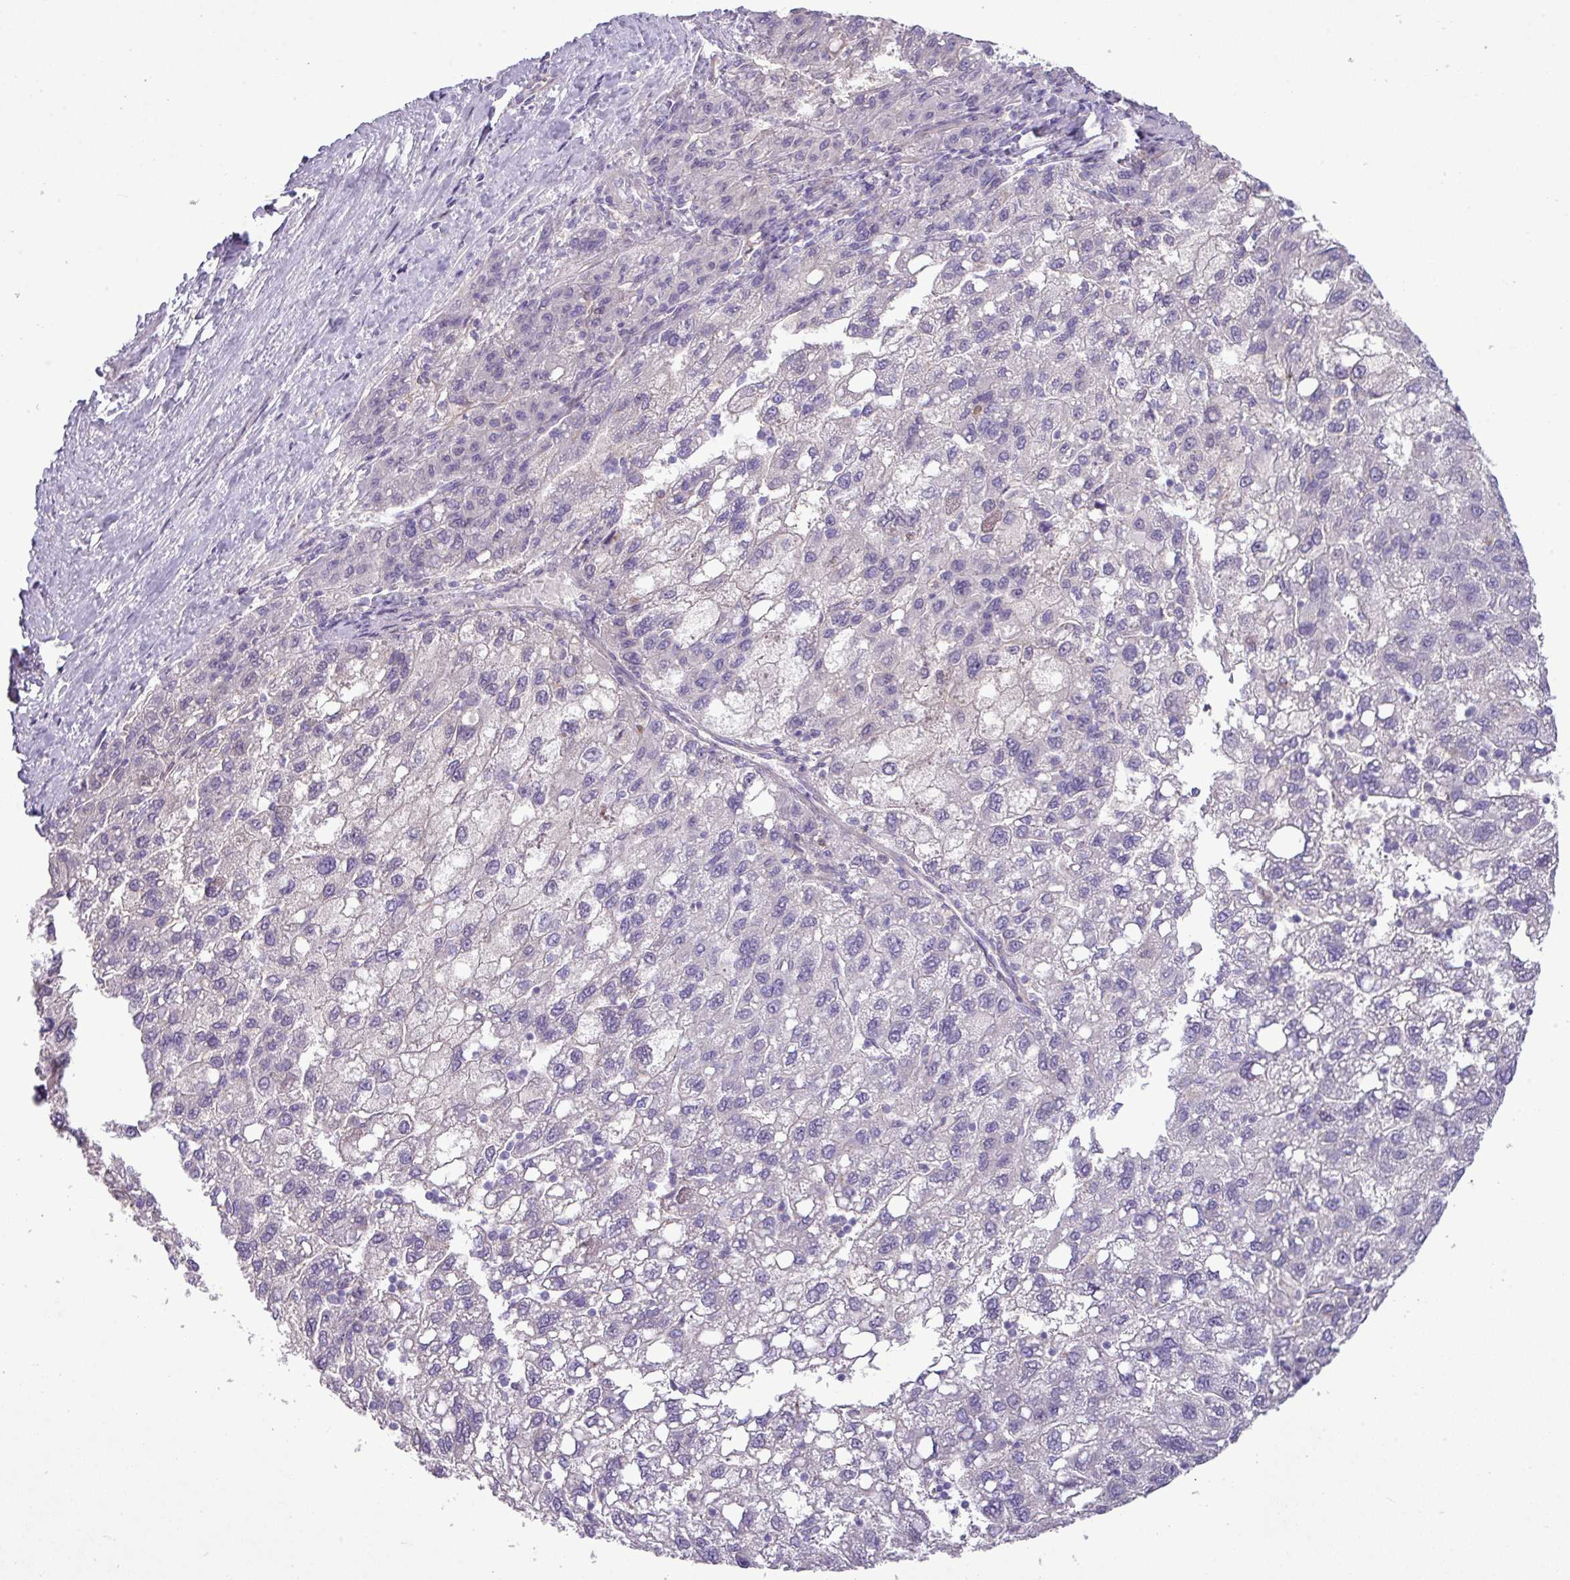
{"staining": {"intensity": "negative", "quantity": "none", "location": "none"}, "tissue": "liver cancer", "cell_type": "Tumor cells", "image_type": "cancer", "snomed": [{"axis": "morphology", "description": "Carcinoma, Hepatocellular, NOS"}, {"axis": "topography", "description": "Liver"}], "caption": "Immunohistochemistry of human liver hepatocellular carcinoma shows no expression in tumor cells.", "gene": "KIRREL3", "patient": {"sex": "female", "age": 82}}